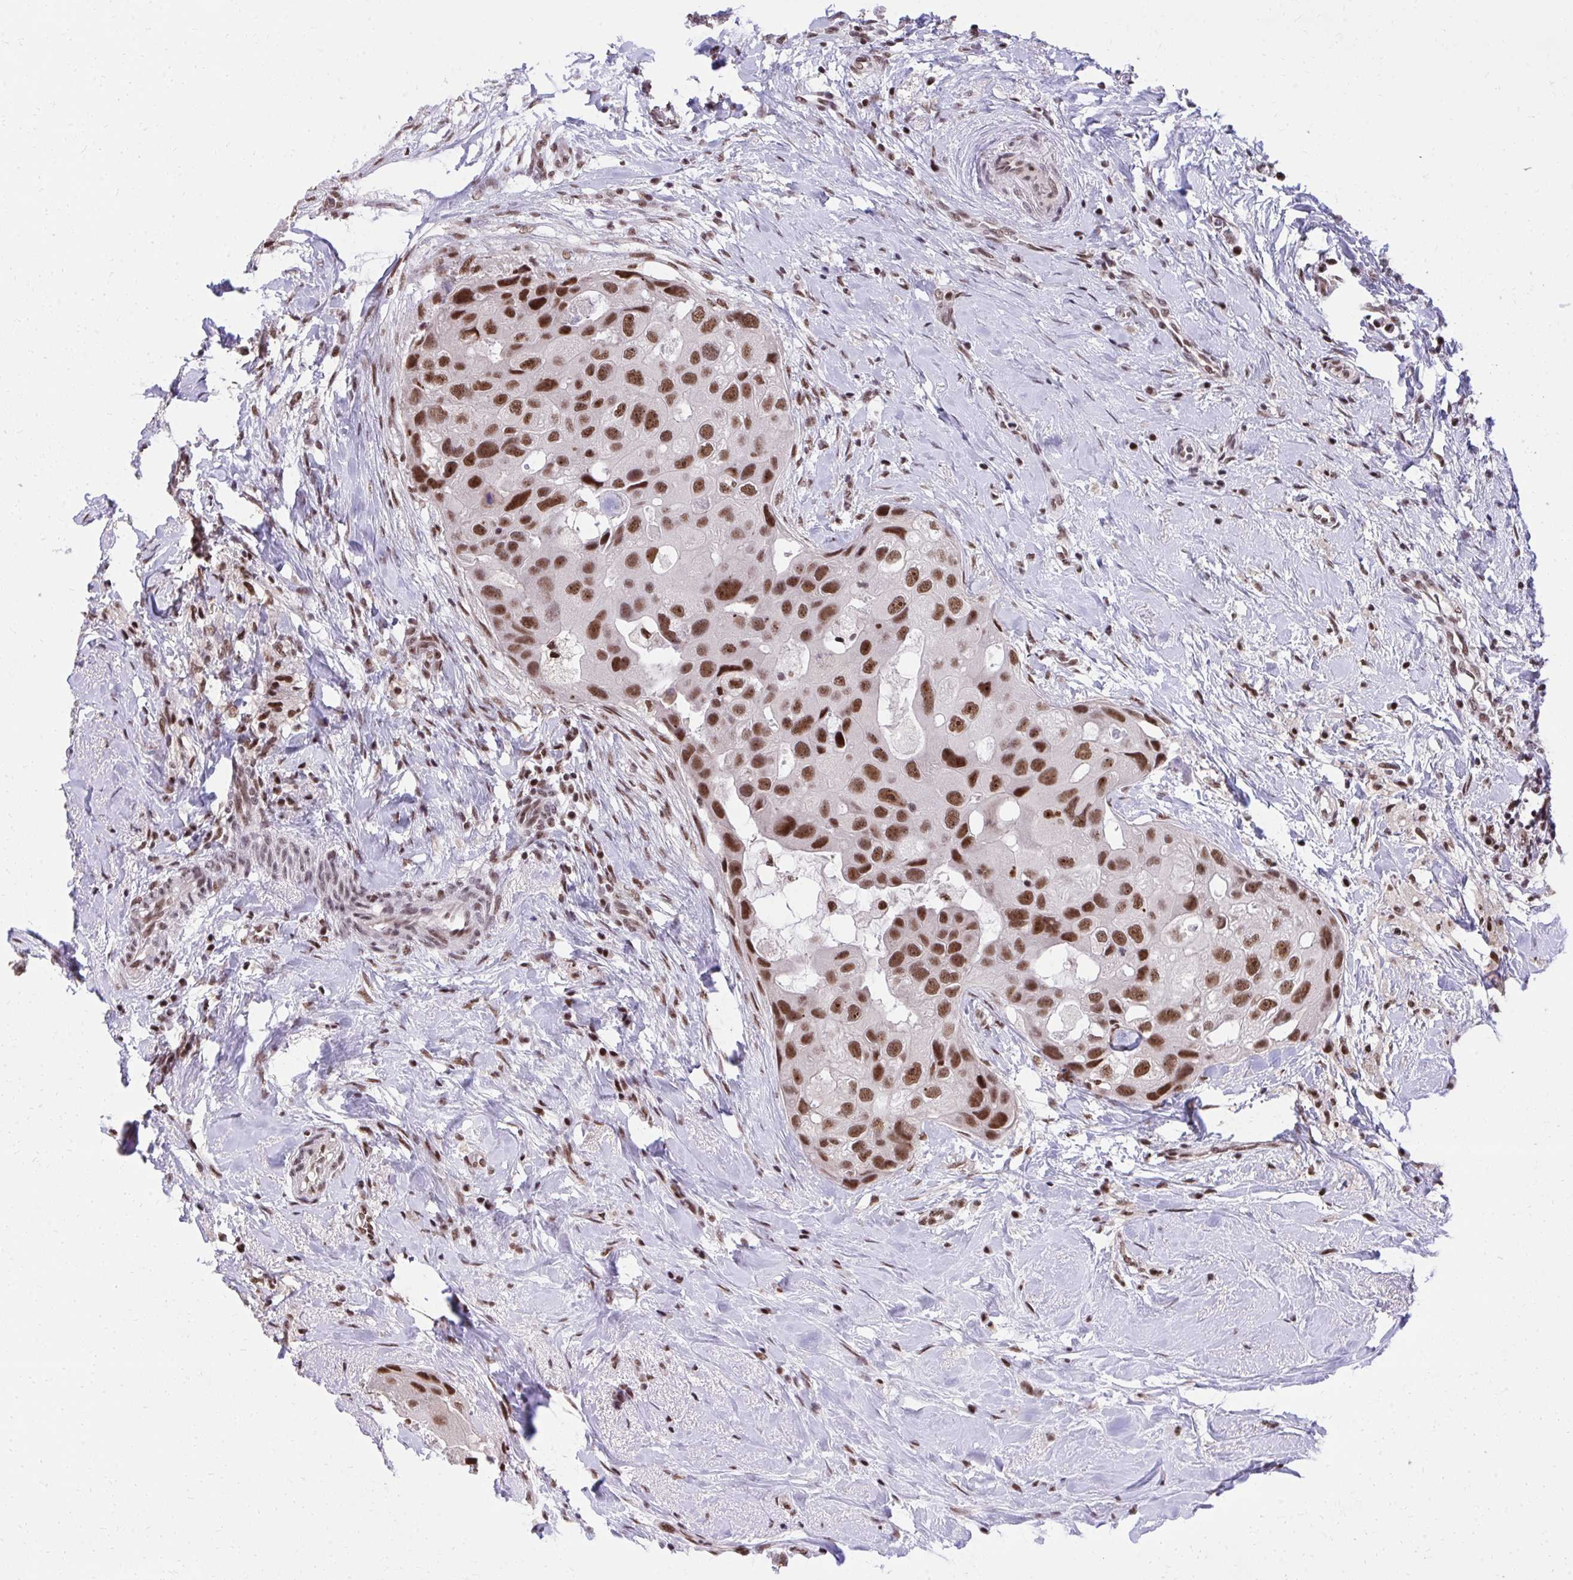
{"staining": {"intensity": "strong", "quantity": ">75%", "location": "nuclear"}, "tissue": "breast cancer", "cell_type": "Tumor cells", "image_type": "cancer", "snomed": [{"axis": "morphology", "description": "Duct carcinoma"}, {"axis": "topography", "description": "Breast"}], "caption": "High-power microscopy captured an immunohistochemistry image of invasive ductal carcinoma (breast), revealing strong nuclear positivity in about >75% of tumor cells. The protein is shown in brown color, while the nuclei are stained blue.", "gene": "SYNE4", "patient": {"sex": "female", "age": 43}}